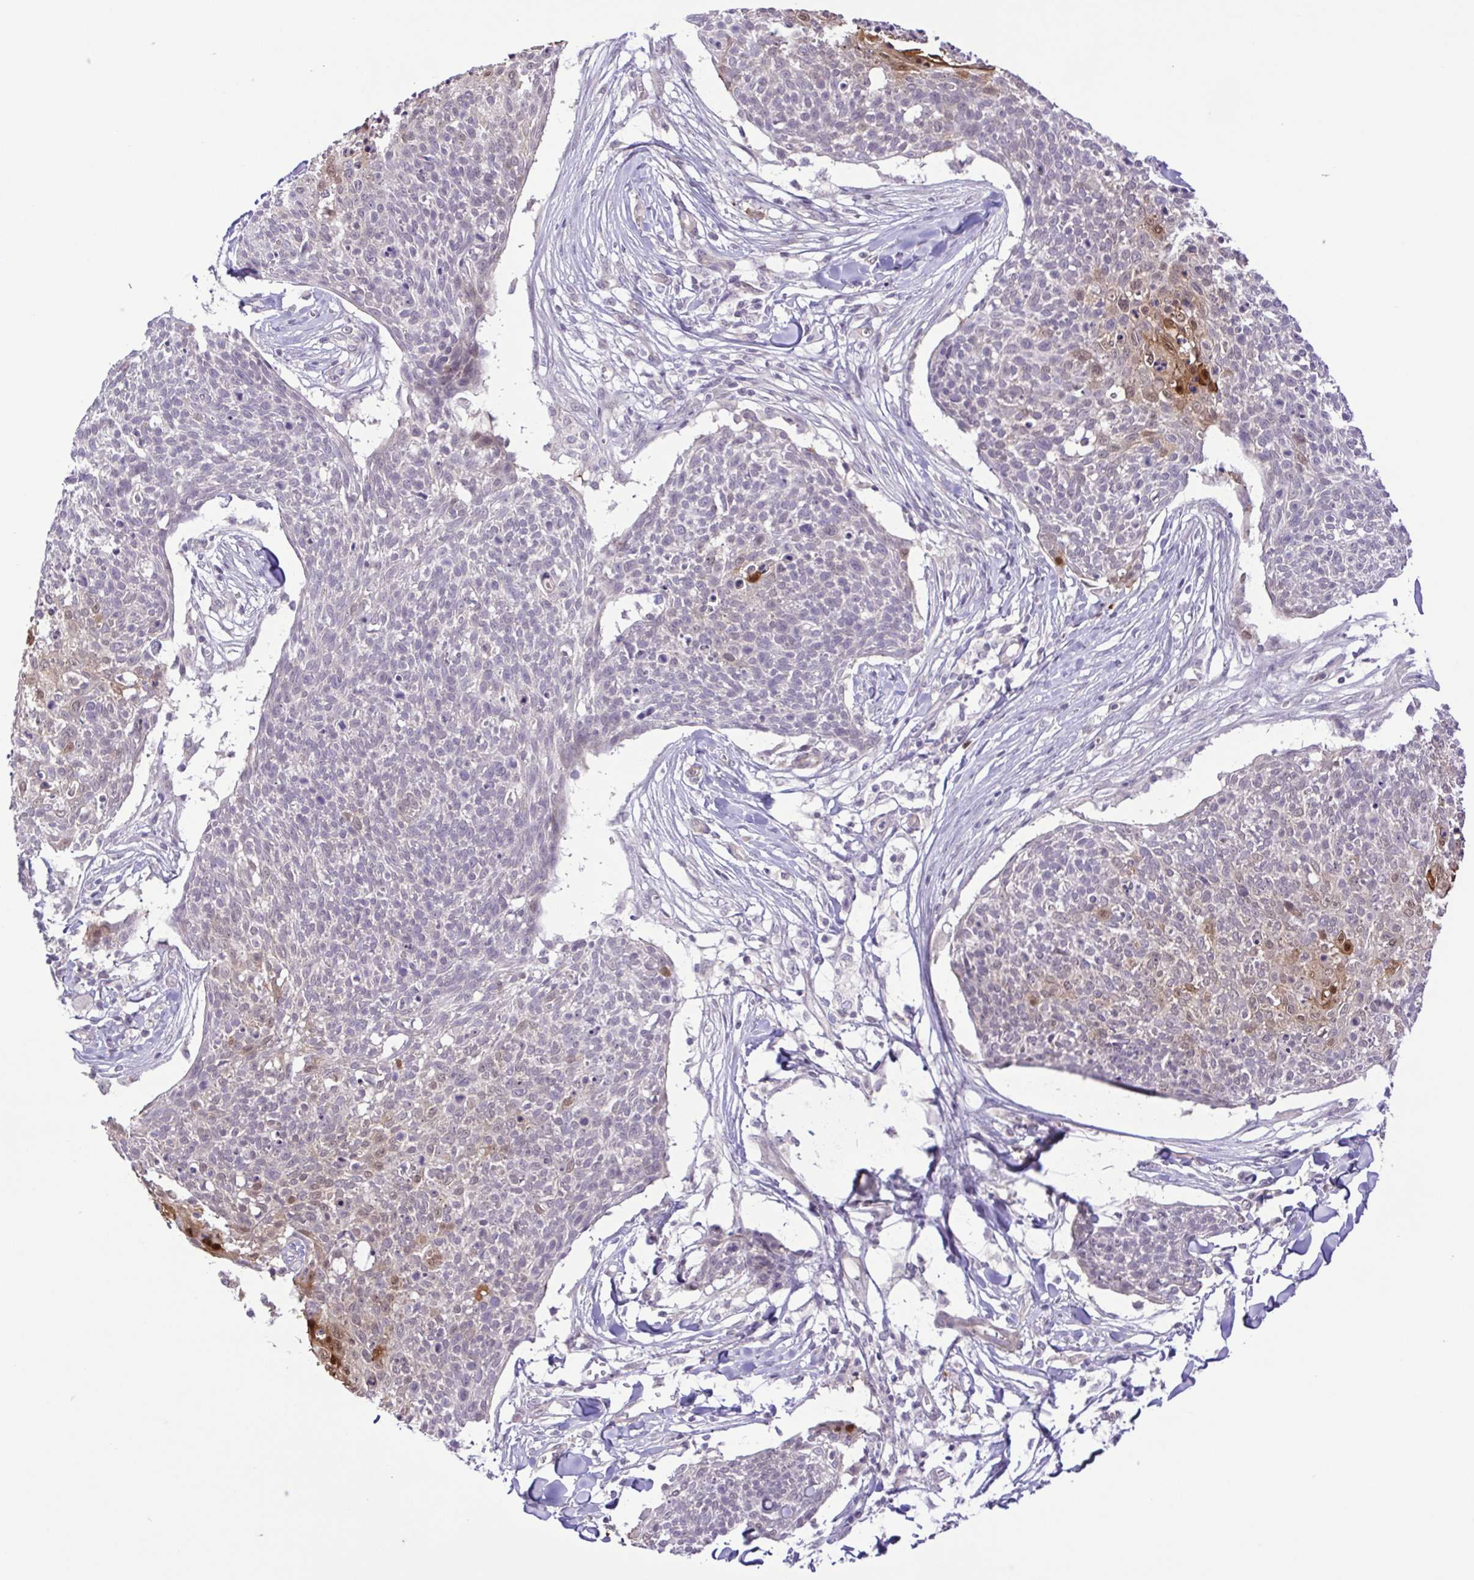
{"staining": {"intensity": "weak", "quantity": "<25%", "location": "cytoplasmic/membranous,nuclear"}, "tissue": "skin cancer", "cell_type": "Tumor cells", "image_type": "cancer", "snomed": [{"axis": "morphology", "description": "Squamous cell carcinoma, NOS"}, {"axis": "topography", "description": "Skin"}, {"axis": "topography", "description": "Vulva"}], "caption": "Image shows no protein positivity in tumor cells of squamous cell carcinoma (skin) tissue.", "gene": "IL1RN", "patient": {"sex": "female", "age": 75}}